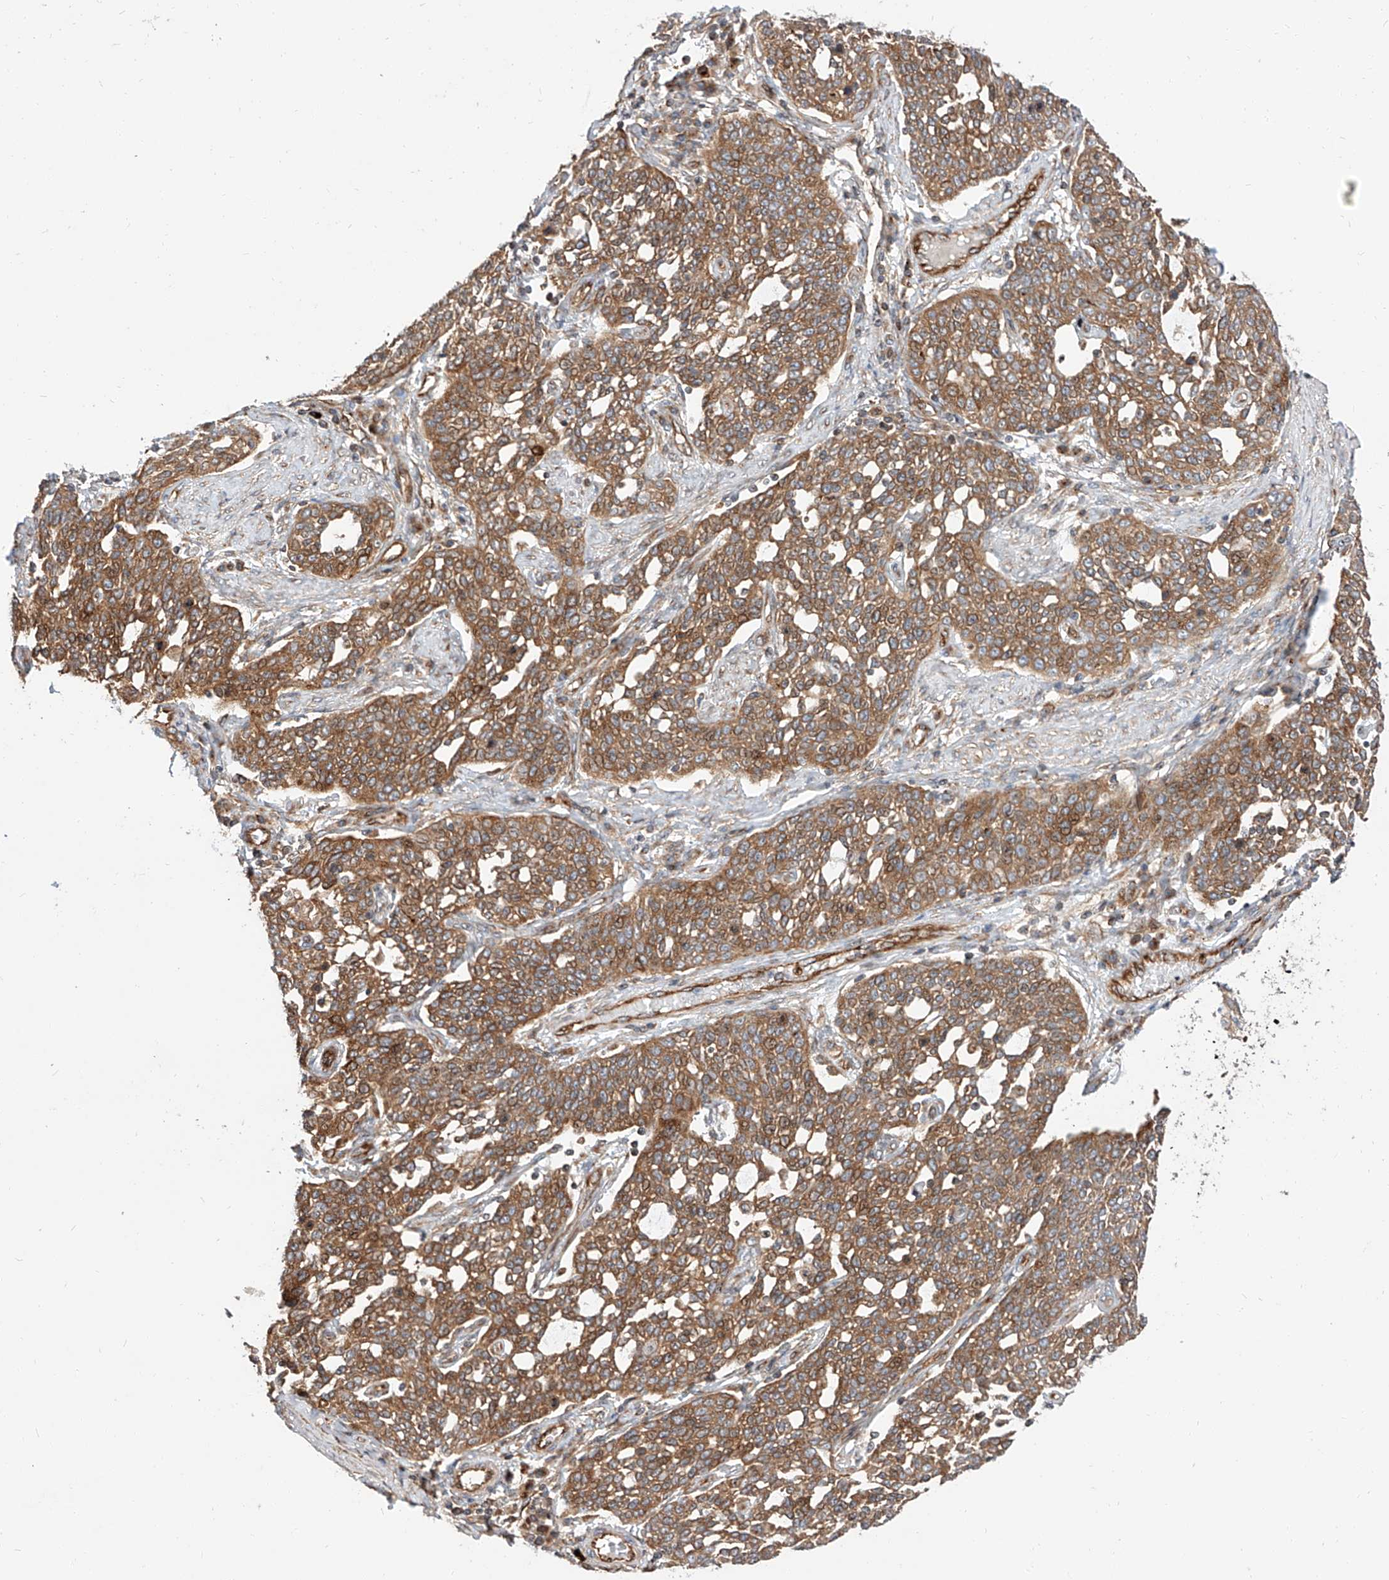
{"staining": {"intensity": "moderate", "quantity": ">75%", "location": "cytoplasmic/membranous"}, "tissue": "cervical cancer", "cell_type": "Tumor cells", "image_type": "cancer", "snomed": [{"axis": "morphology", "description": "Squamous cell carcinoma, NOS"}, {"axis": "topography", "description": "Cervix"}], "caption": "About >75% of tumor cells in human cervical cancer (squamous cell carcinoma) show moderate cytoplasmic/membranous protein positivity as visualized by brown immunohistochemical staining.", "gene": "ISCA2", "patient": {"sex": "female", "age": 34}}